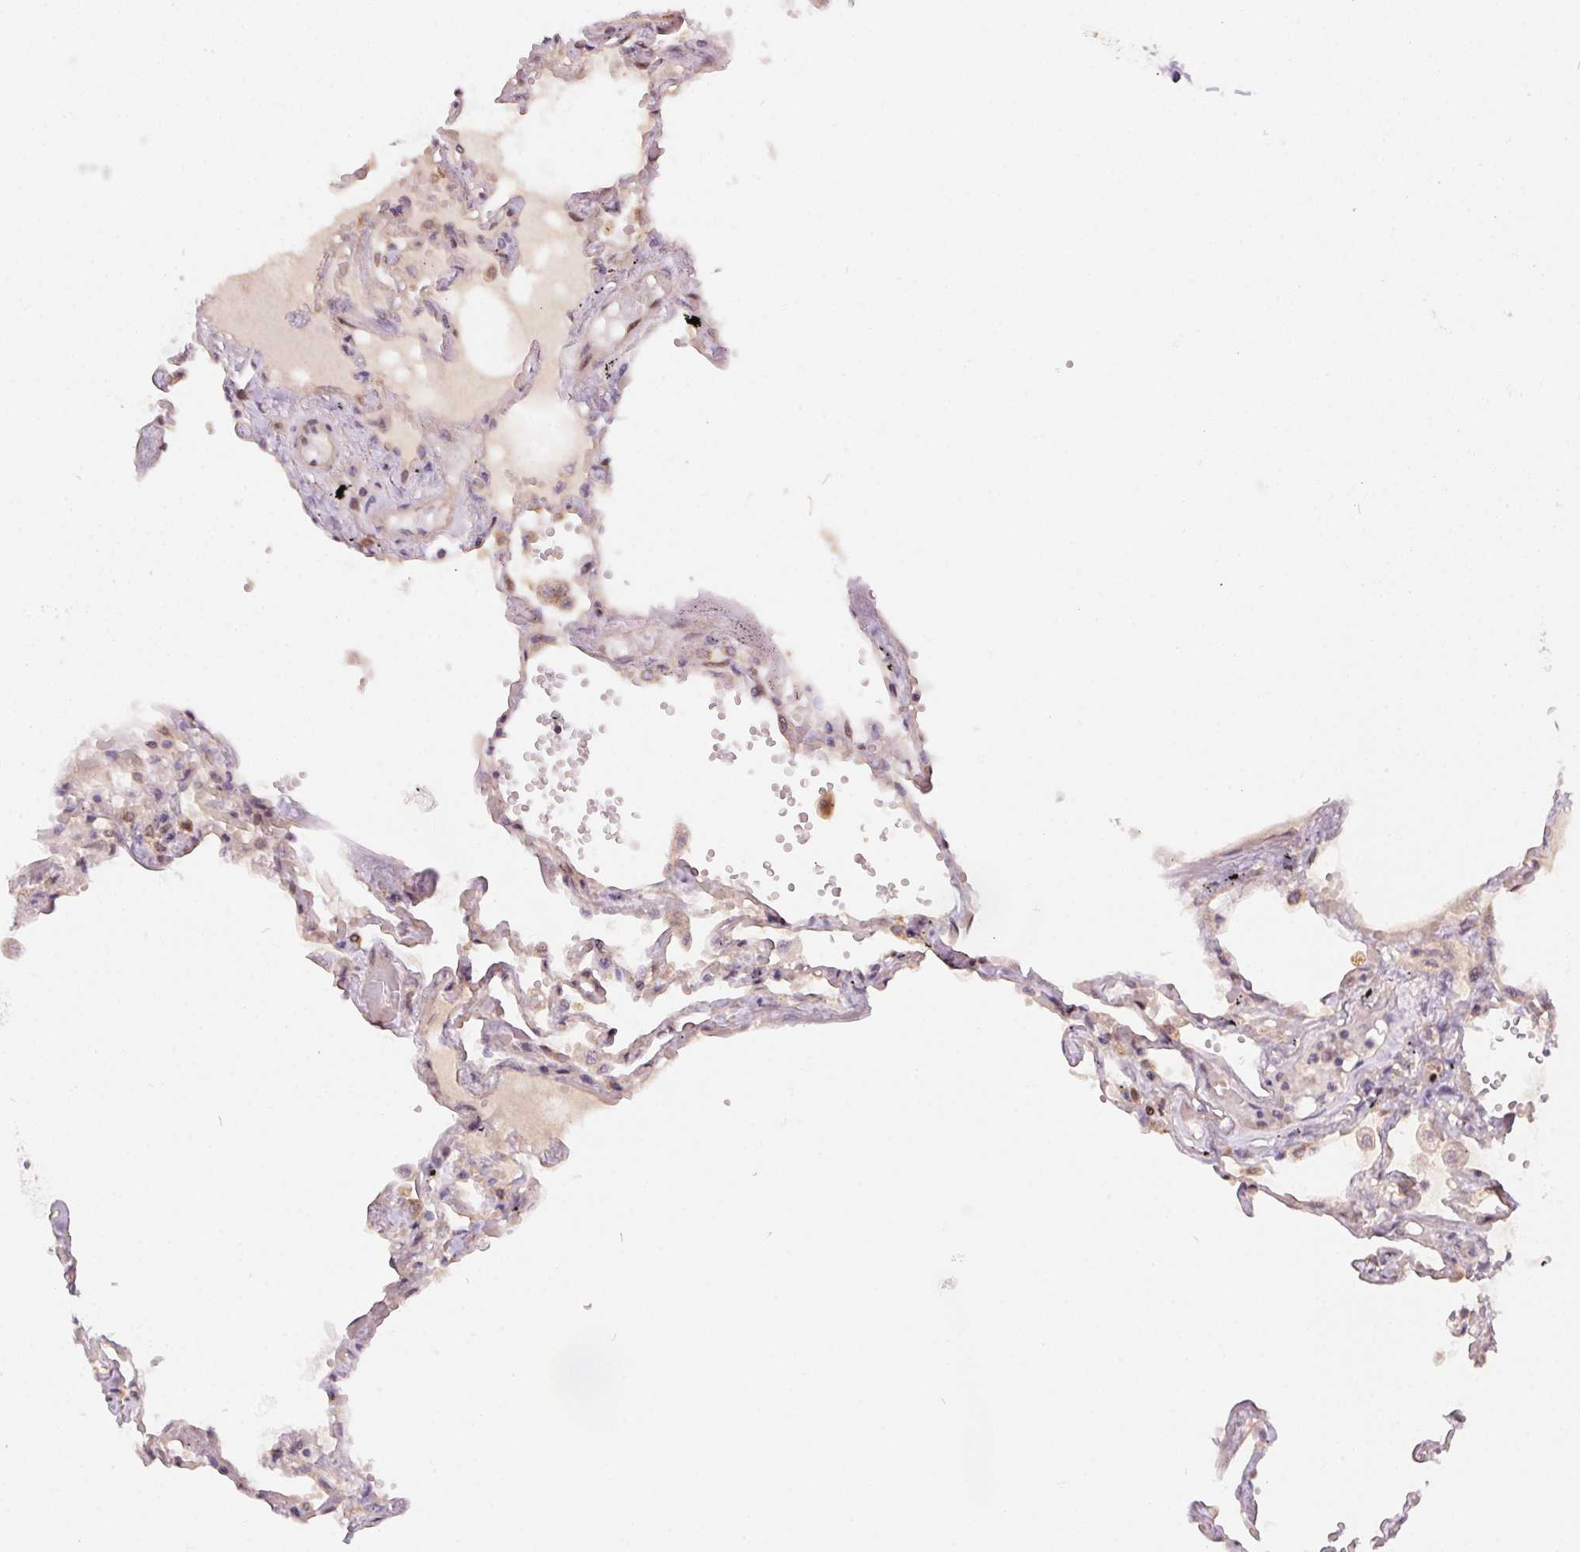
{"staining": {"intensity": "weak", "quantity": "<25%", "location": "cytoplasmic/membranous"}, "tissue": "lung", "cell_type": "Alveolar cells", "image_type": "normal", "snomed": [{"axis": "morphology", "description": "Normal tissue, NOS"}, {"axis": "morphology", "description": "Adenocarcinoma, NOS"}, {"axis": "topography", "description": "Cartilage tissue"}, {"axis": "topography", "description": "Lung"}], "caption": "The micrograph displays no significant expression in alveolar cells of lung.", "gene": "NUDT16", "patient": {"sex": "female", "age": 67}}